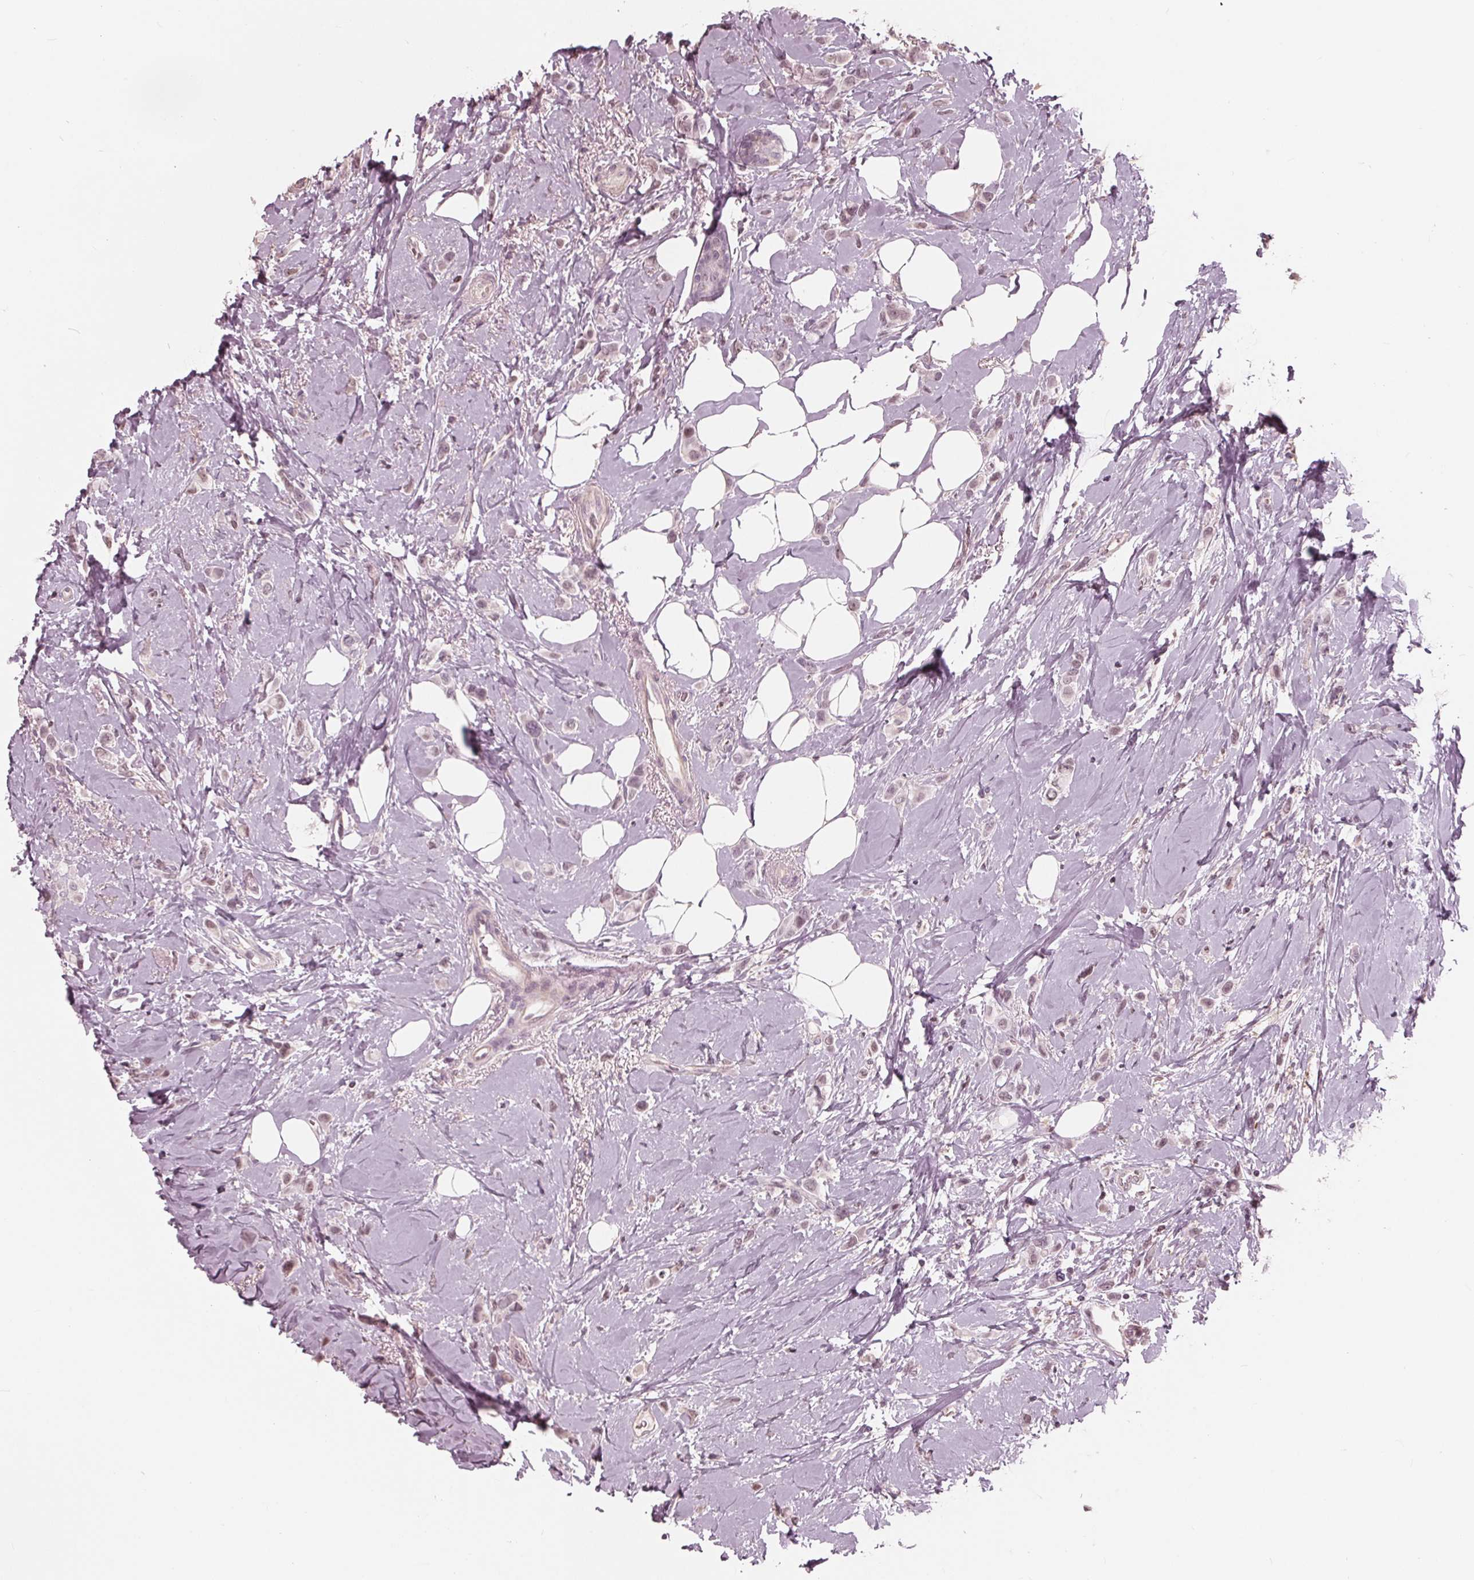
{"staining": {"intensity": "negative", "quantity": "none", "location": "none"}, "tissue": "breast cancer", "cell_type": "Tumor cells", "image_type": "cancer", "snomed": [{"axis": "morphology", "description": "Lobular carcinoma"}, {"axis": "topography", "description": "Breast"}], "caption": "The image displays no staining of tumor cells in lobular carcinoma (breast).", "gene": "ING3", "patient": {"sex": "female", "age": 66}}